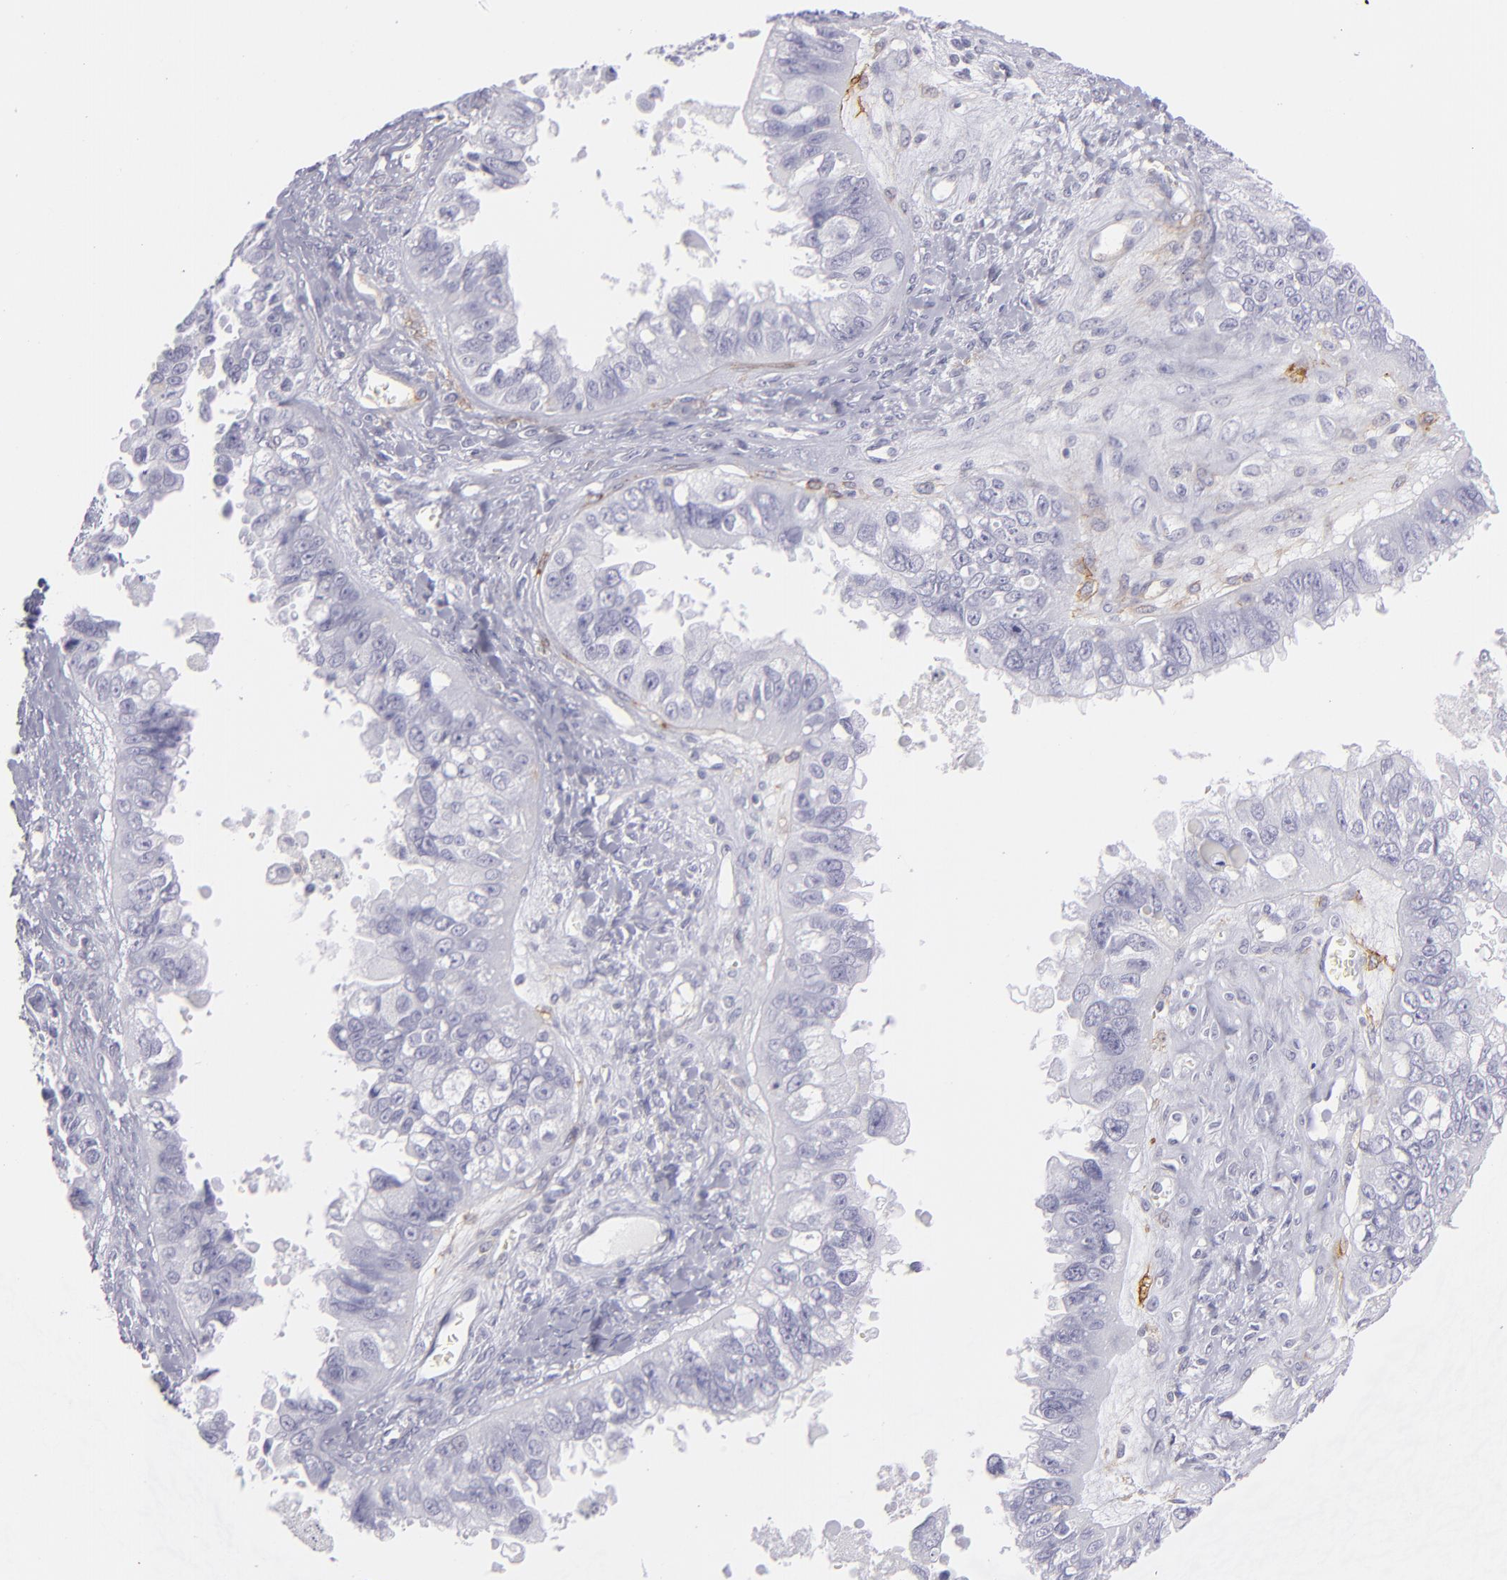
{"staining": {"intensity": "negative", "quantity": "none", "location": "none"}, "tissue": "ovarian cancer", "cell_type": "Tumor cells", "image_type": "cancer", "snomed": [{"axis": "morphology", "description": "Carcinoma, endometroid"}, {"axis": "topography", "description": "Ovary"}], "caption": "Immunohistochemistry photomicrograph of human ovarian endometroid carcinoma stained for a protein (brown), which demonstrates no positivity in tumor cells.", "gene": "THBD", "patient": {"sex": "female", "age": 85}}